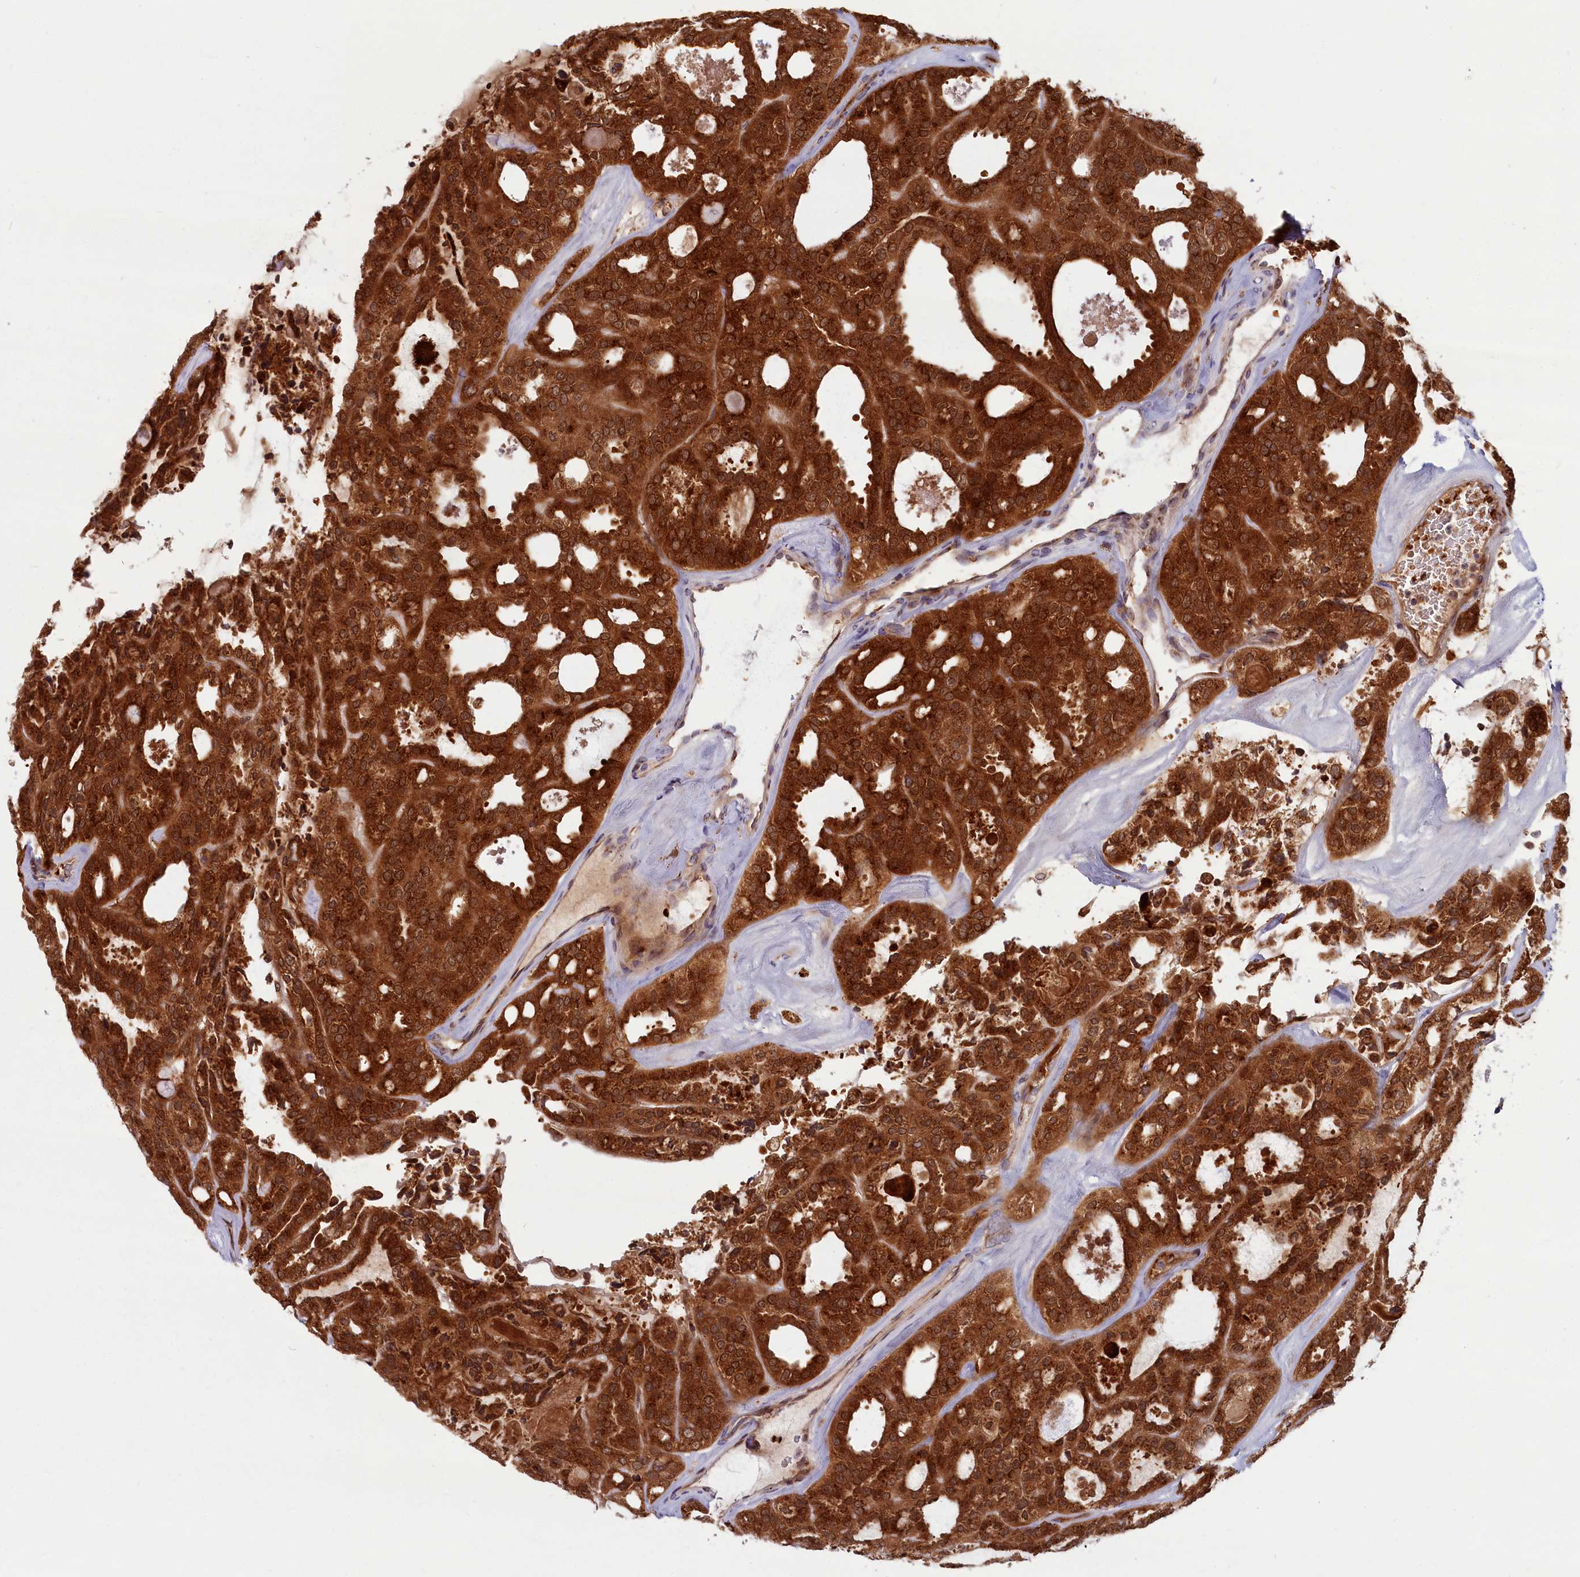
{"staining": {"intensity": "strong", "quantity": ">75%", "location": "cytoplasmic/membranous"}, "tissue": "thyroid cancer", "cell_type": "Tumor cells", "image_type": "cancer", "snomed": [{"axis": "morphology", "description": "Follicular adenoma carcinoma, NOS"}, {"axis": "topography", "description": "Thyroid gland"}], "caption": "Thyroid cancer stained with a brown dye reveals strong cytoplasmic/membranous positive expression in about >75% of tumor cells.", "gene": "BLVRB", "patient": {"sex": "male", "age": 75}}